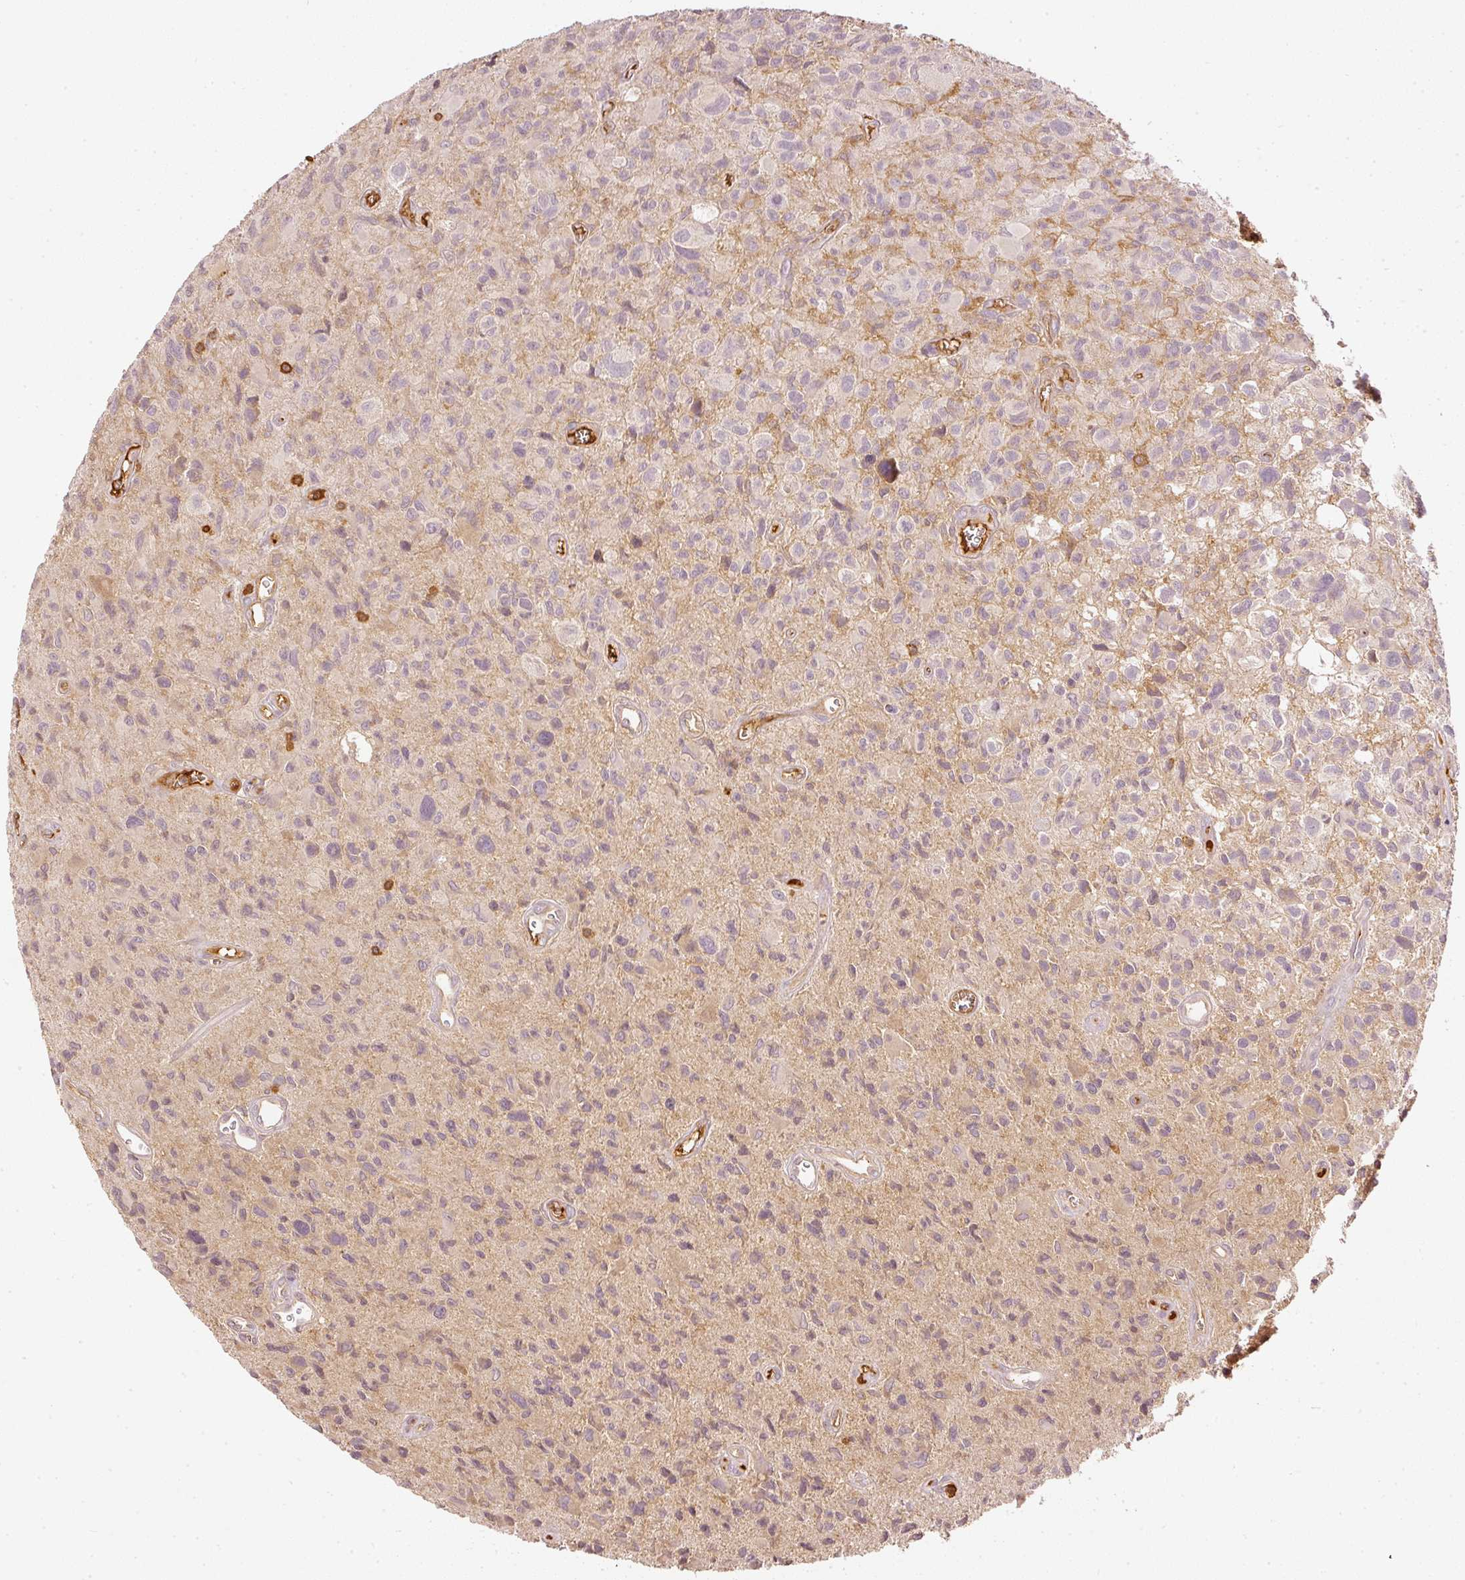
{"staining": {"intensity": "weak", "quantity": "<25%", "location": "cytoplasmic/membranous"}, "tissue": "glioma", "cell_type": "Tumor cells", "image_type": "cancer", "snomed": [{"axis": "morphology", "description": "Glioma, malignant, High grade"}, {"axis": "topography", "description": "Brain"}], "caption": "Immunohistochemical staining of human glioma demonstrates no significant staining in tumor cells.", "gene": "EVL", "patient": {"sex": "male", "age": 76}}